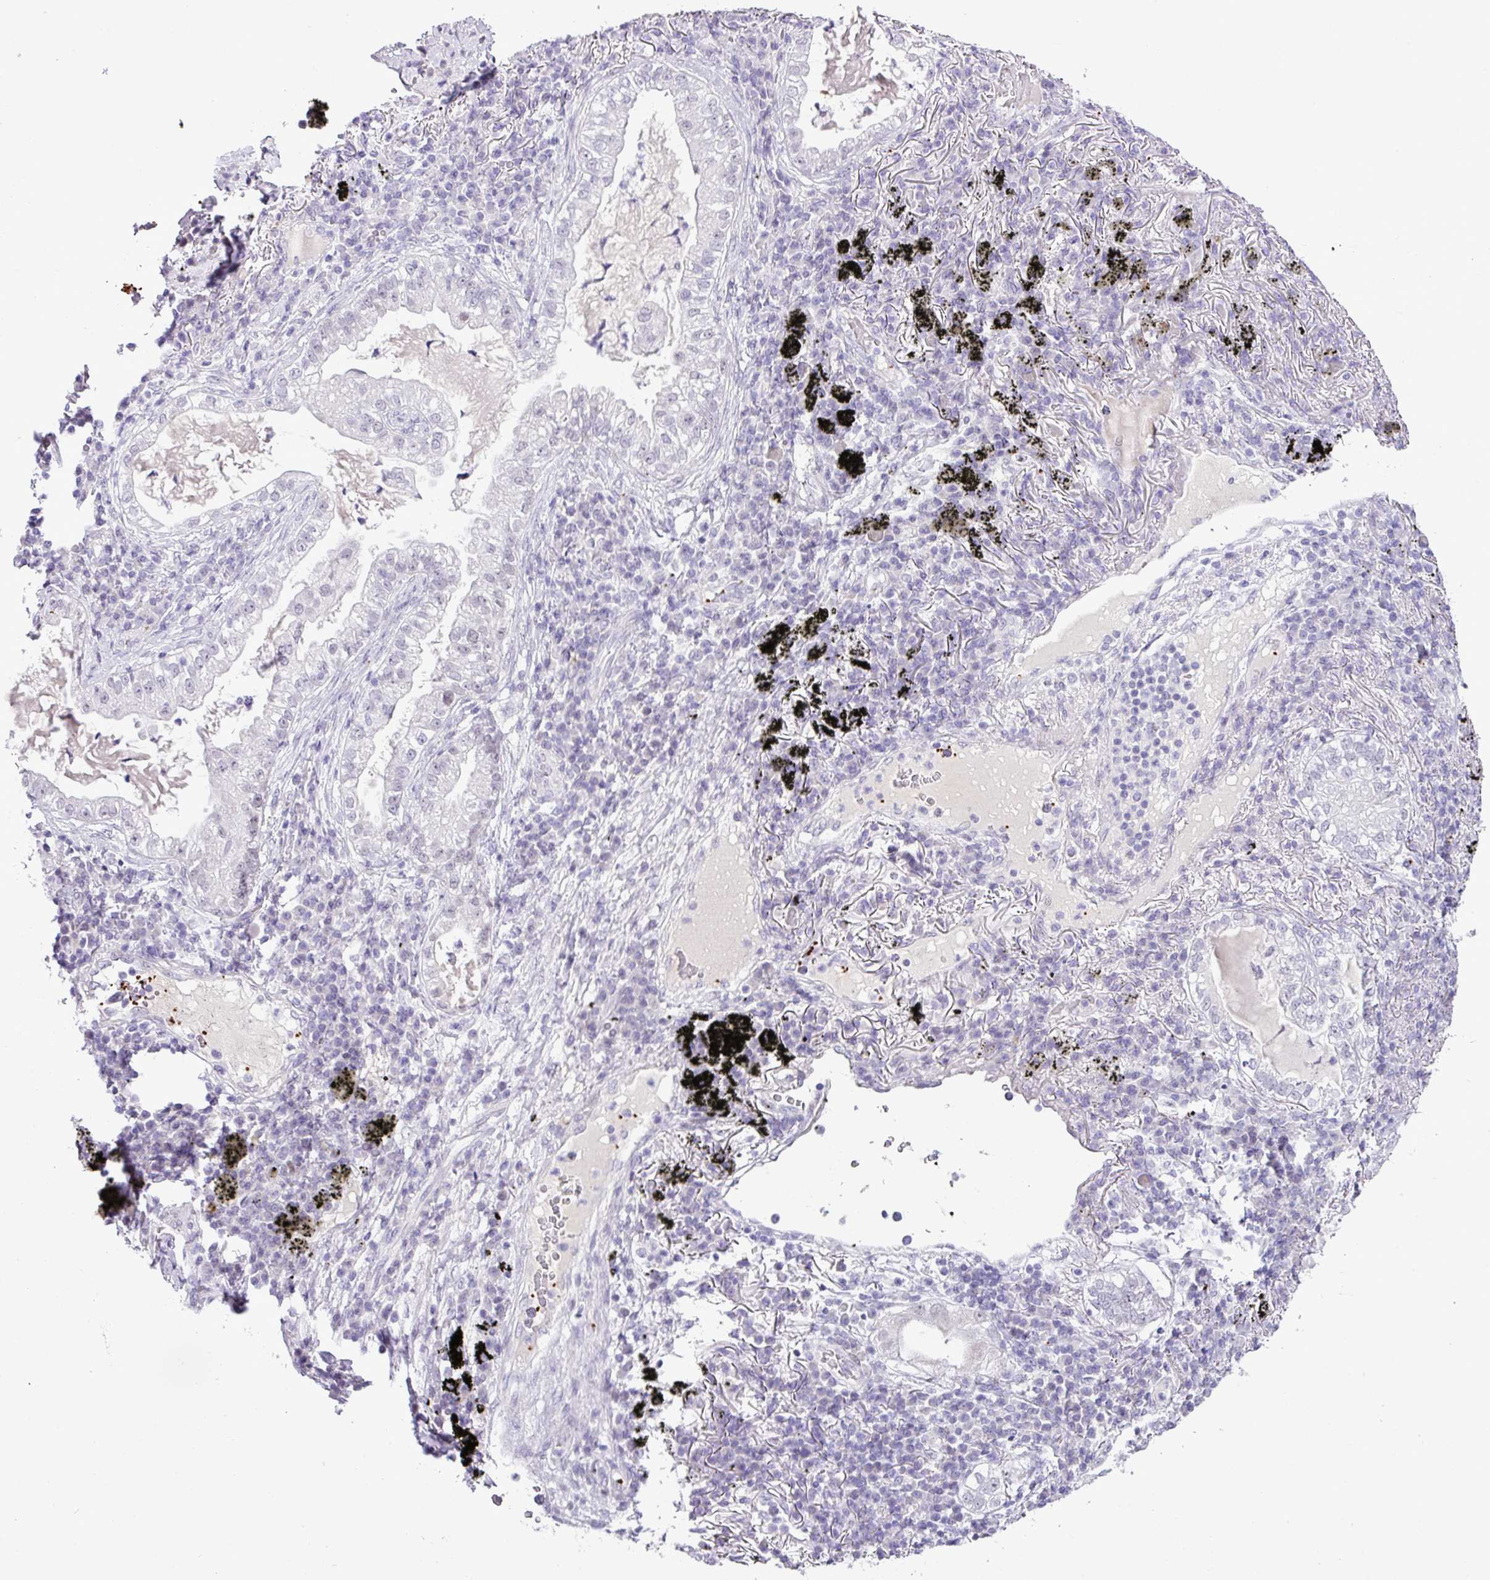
{"staining": {"intensity": "negative", "quantity": "none", "location": "none"}, "tissue": "lung cancer", "cell_type": "Tumor cells", "image_type": "cancer", "snomed": [{"axis": "morphology", "description": "Adenocarcinoma, NOS"}, {"axis": "topography", "description": "Lung"}], "caption": "Immunohistochemistry (IHC) micrograph of lung cancer (adenocarcinoma) stained for a protein (brown), which demonstrates no staining in tumor cells. (IHC, brightfield microscopy, high magnification).", "gene": "CMTM5", "patient": {"sex": "female", "age": 73}}